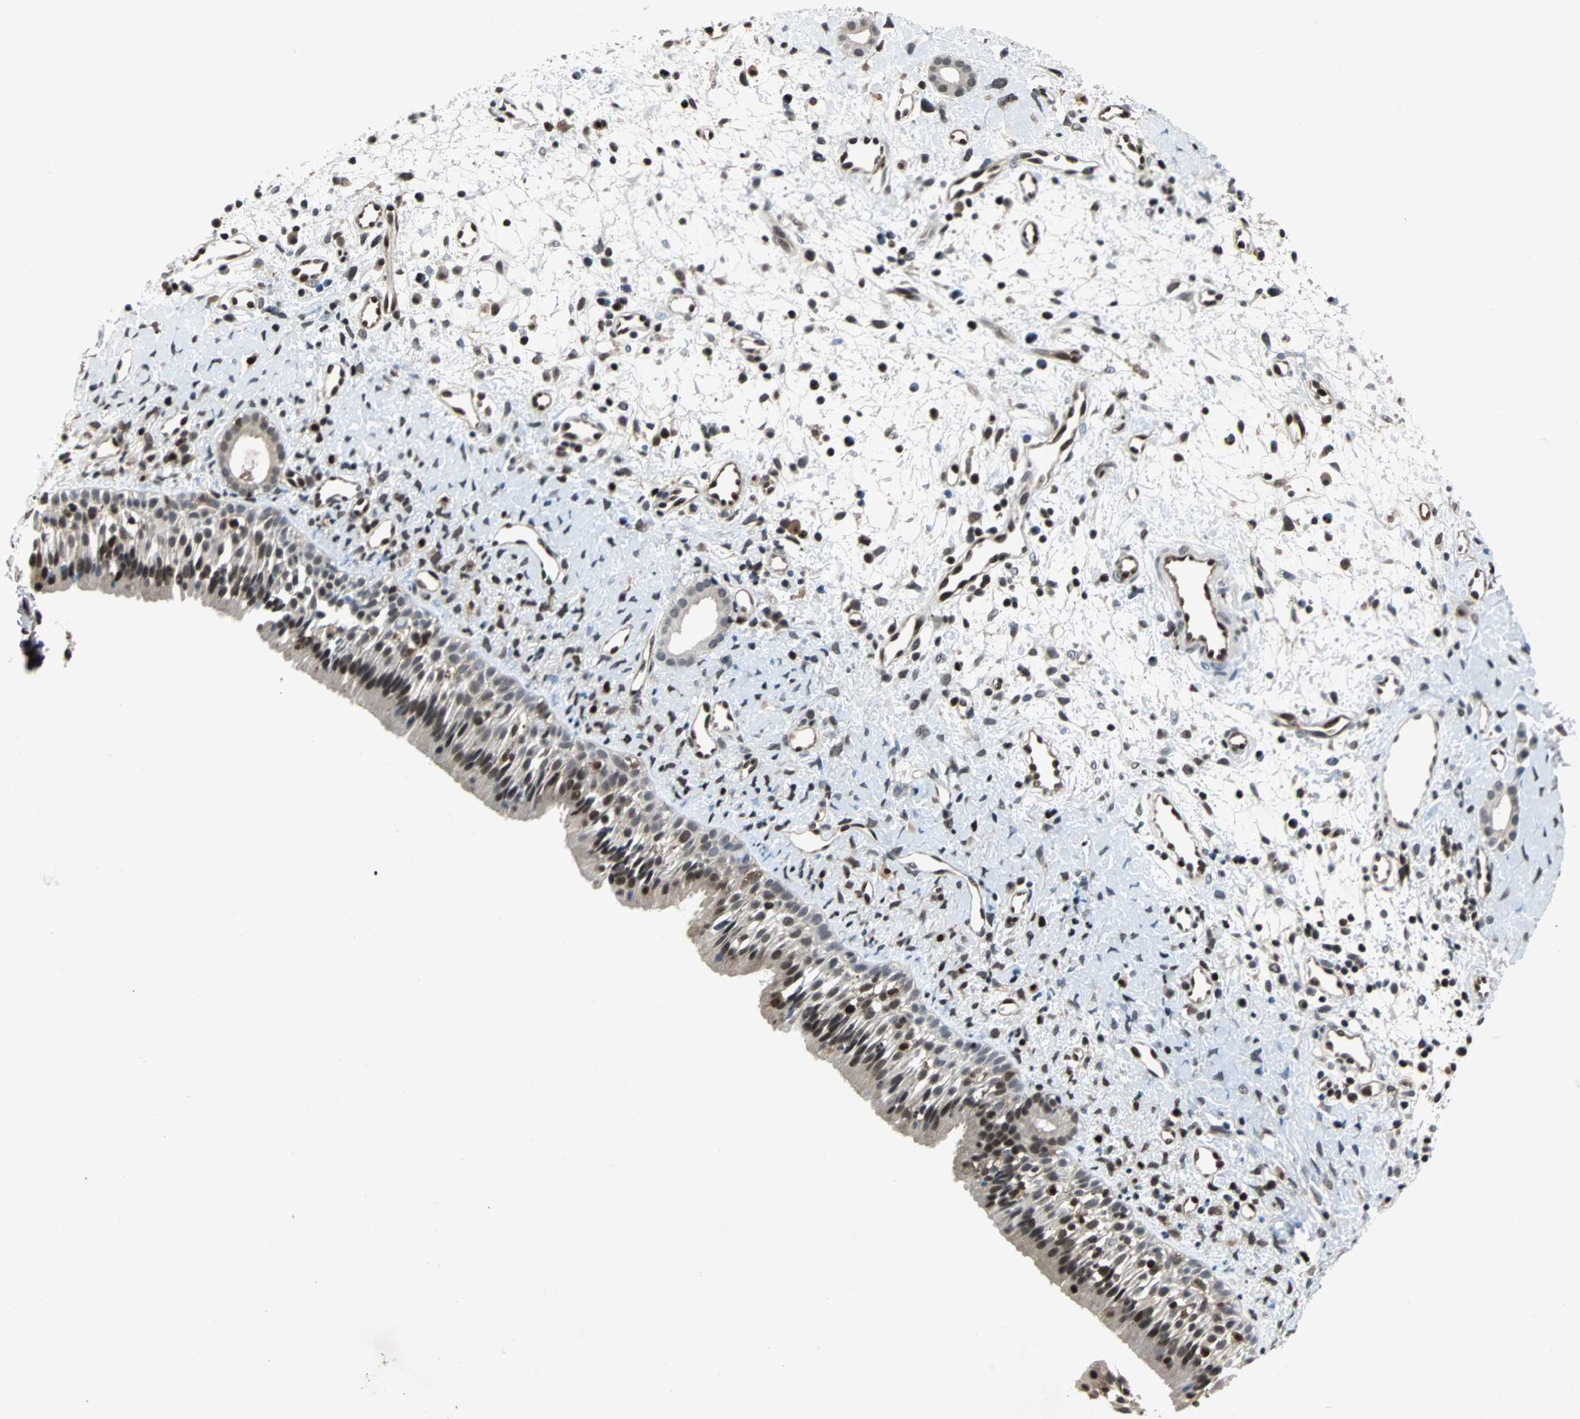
{"staining": {"intensity": "strong", "quantity": ">75%", "location": "cytoplasmic/membranous,nuclear"}, "tissue": "nasopharynx", "cell_type": "Respiratory epithelial cells", "image_type": "normal", "snomed": [{"axis": "morphology", "description": "Normal tissue, NOS"}, {"axis": "topography", "description": "Nasopharynx"}], "caption": "Unremarkable nasopharynx demonstrates strong cytoplasmic/membranous,nuclear expression in approximately >75% of respiratory epithelial cells, visualized by immunohistochemistry.", "gene": "ACLY", "patient": {"sex": "male", "age": 22}}